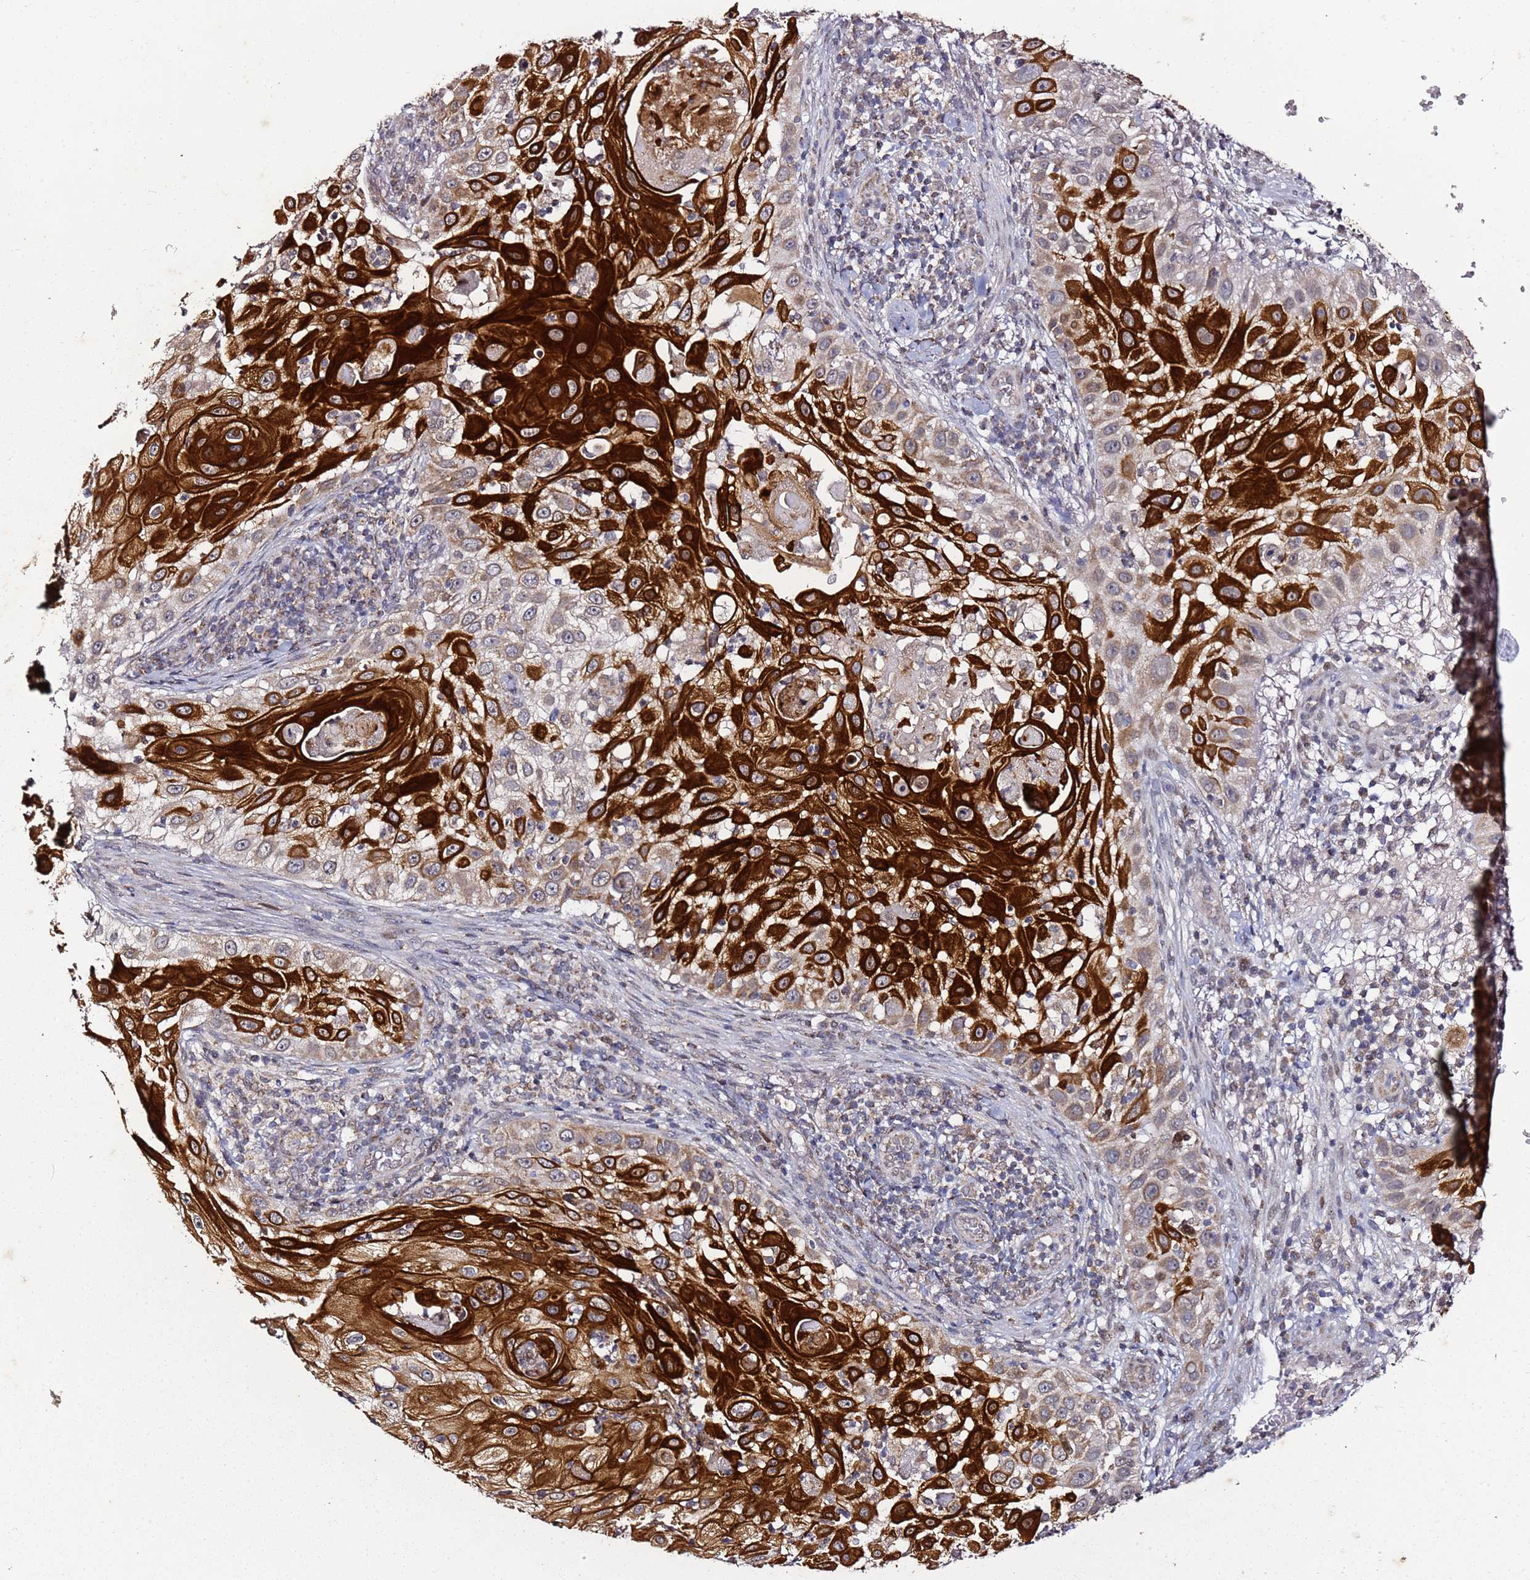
{"staining": {"intensity": "strong", "quantity": ">75%", "location": "cytoplasmic/membranous"}, "tissue": "skin cancer", "cell_type": "Tumor cells", "image_type": "cancer", "snomed": [{"axis": "morphology", "description": "Squamous cell carcinoma, NOS"}, {"axis": "topography", "description": "Skin"}], "caption": "Immunohistochemistry histopathology image of human skin squamous cell carcinoma stained for a protein (brown), which exhibits high levels of strong cytoplasmic/membranous expression in about >75% of tumor cells.", "gene": "TP53AIP1", "patient": {"sex": "female", "age": 44}}